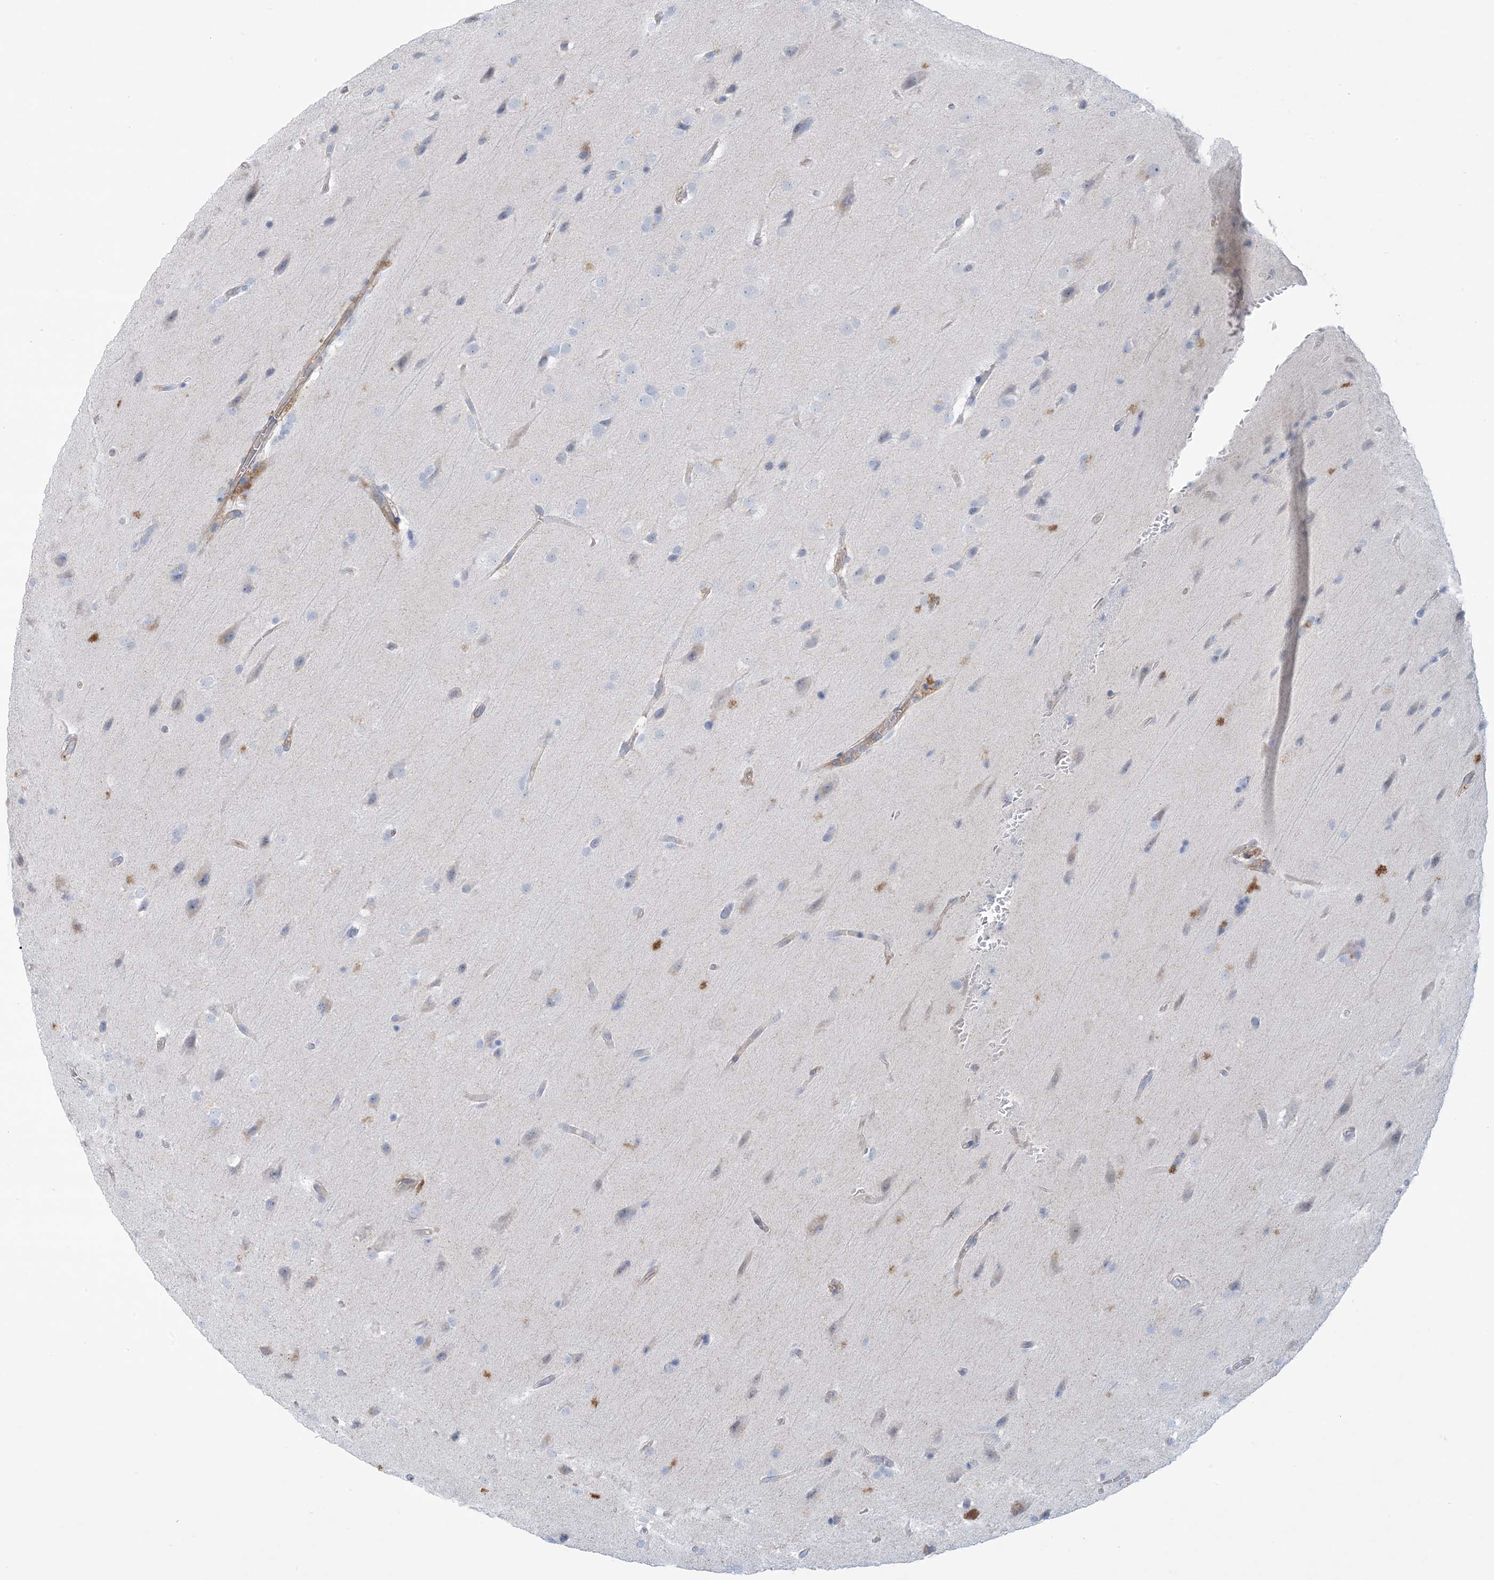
{"staining": {"intensity": "negative", "quantity": "none", "location": "none"}, "tissue": "glioma", "cell_type": "Tumor cells", "image_type": "cancer", "snomed": [{"axis": "morphology", "description": "Glioma, malignant, Low grade"}, {"axis": "topography", "description": "Brain"}], "caption": "The histopathology image demonstrates no staining of tumor cells in glioma.", "gene": "ATP11C", "patient": {"sex": "female", "age": 37}}